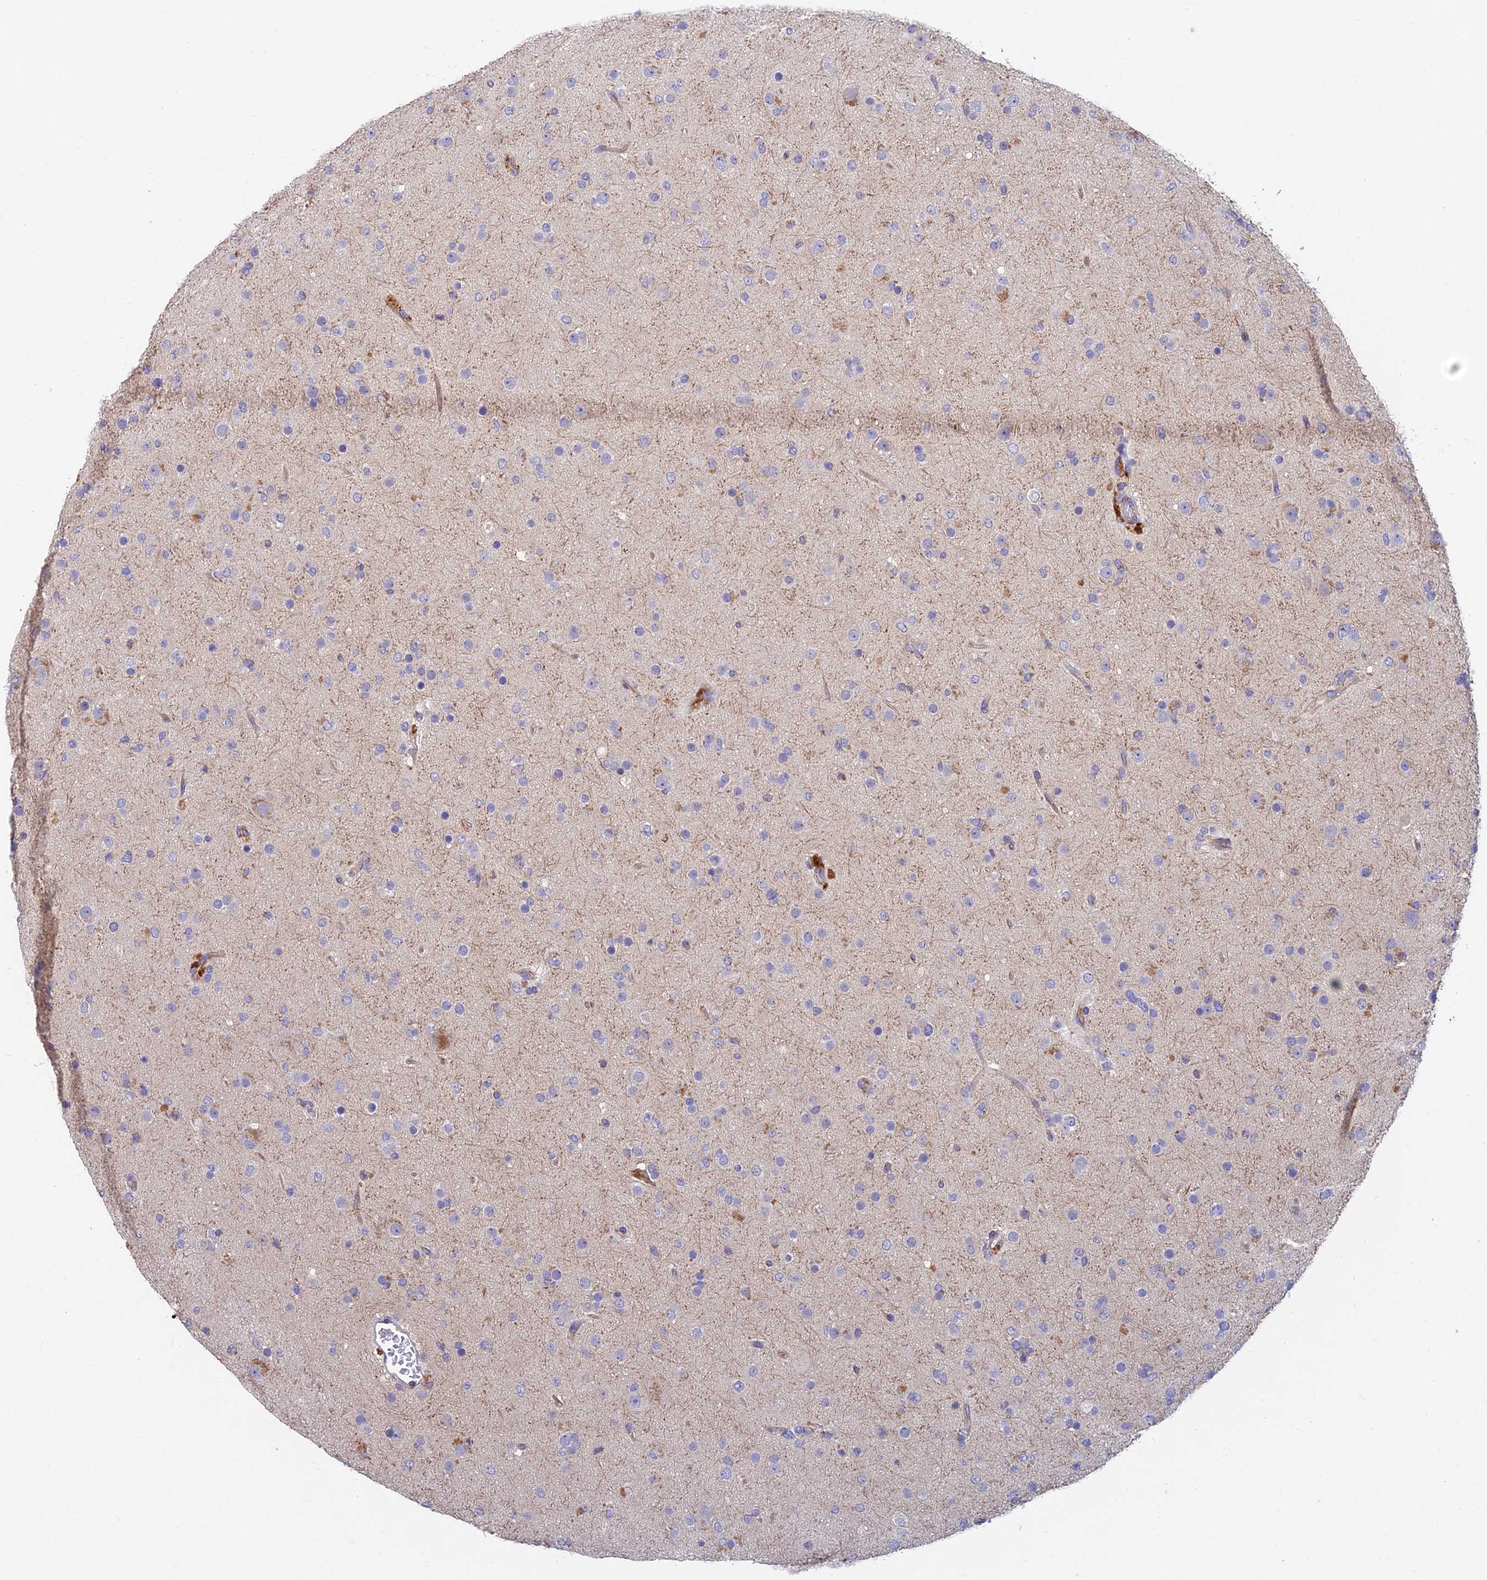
{"staining": {"intensity": "negative", "quantity": "none", "location": "none"}, "tissue": "glioma", "cell_type": "Tumor cells", "image_type": "cancer", "snomed": [{"axis": "morphology", "description": "Glioma, malignant, Low grade"}, {"axis": "topography", "description": "Brain"}], "caption": "DAB (3,3'-diaminobenzidine) immunohistochemical staining of glioma displays no significant staining in tumor cells.", "gene": "ADAMTS13", "patient": {"sex": "male", "age": 65}}